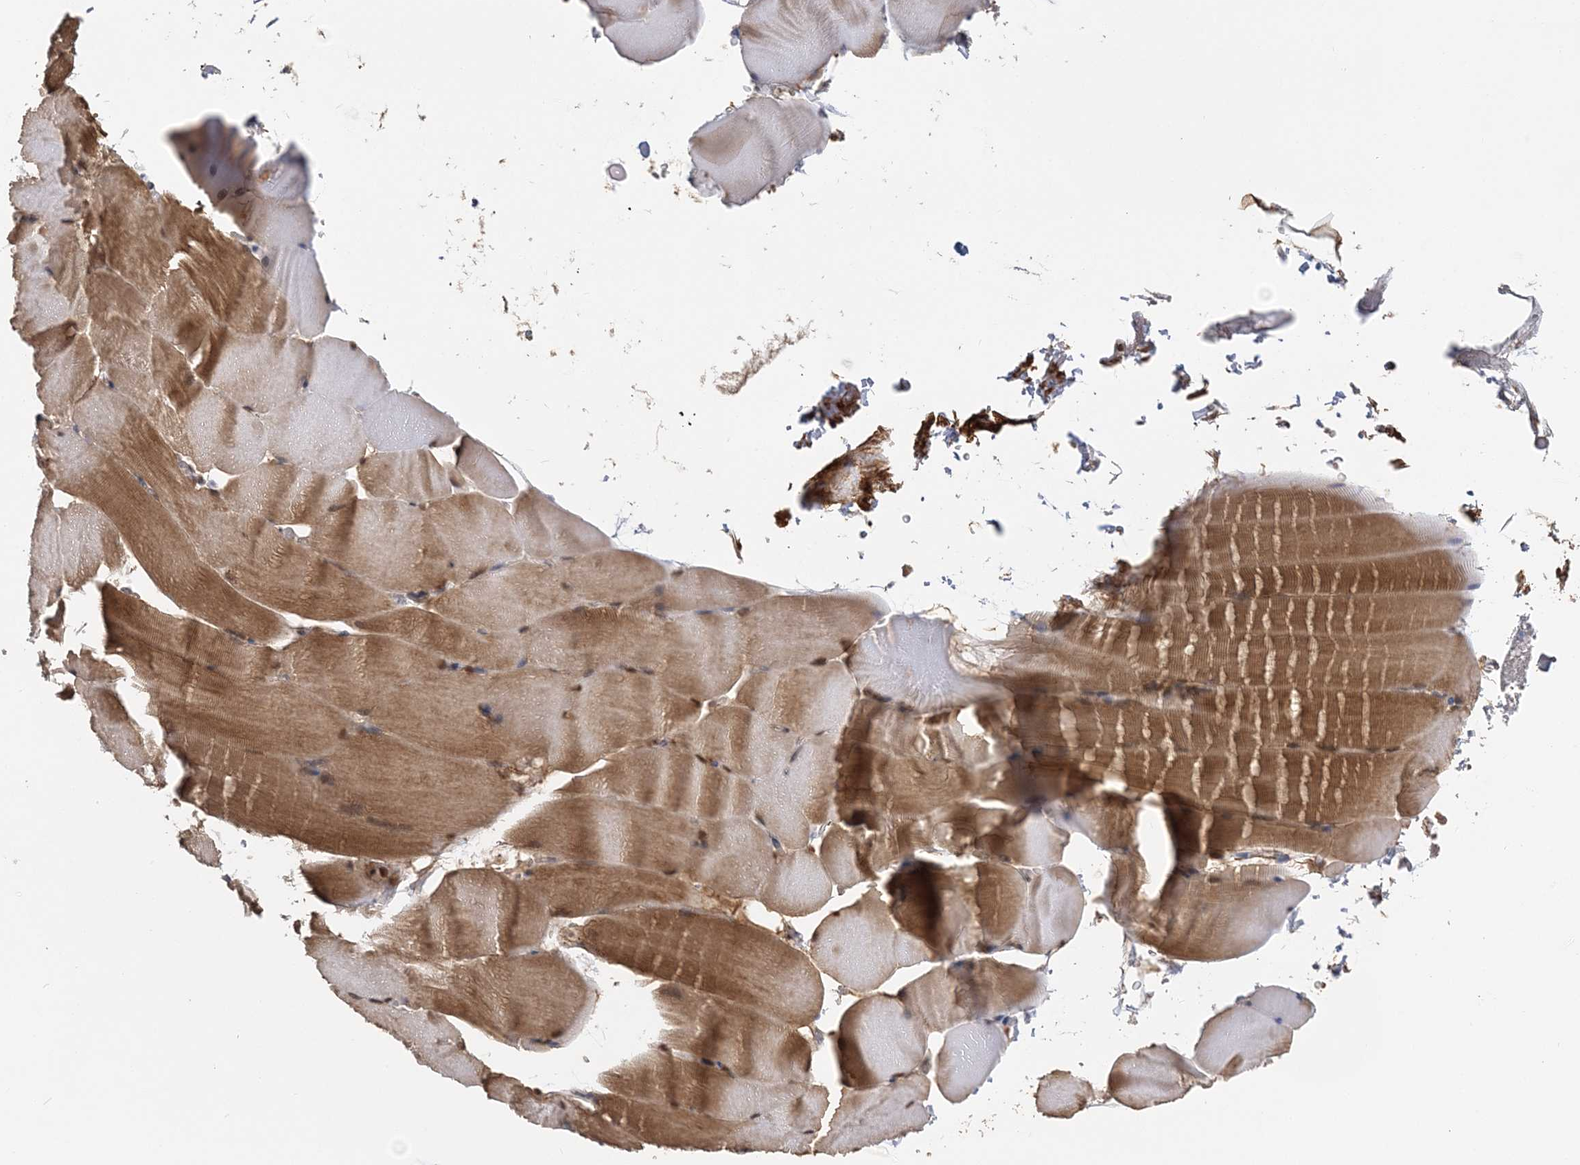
{"staining": {"intensity": "moderate", "quantity": ">75%", "location": "cytoplasmic/membranous,nuclear"}, "tissue": "skeletal muscle", "cell_type": "Myocytes", "image_type": "normal", "snomed": [{"axis": "morphology", "description": "Normal tissue, NOS"}, {"axis": "topography", "description": "Skeletal muscle"}, {"axis": "topography", "description": "Parathyroid gland"}], "caption": "A medium amount of moderate cytoplasmic/membranous,nuclear expression is identified in approximately >75% of myocytes in benign skeletal muscle. (Stains: DAB (3,3'-diaminobenzidine) in brown, nuclei in blue, Microscopy: brightfield microscopy at high magnification).", "gene": "TSHZ2", "patient": {"sex": "female", "age": 37}}